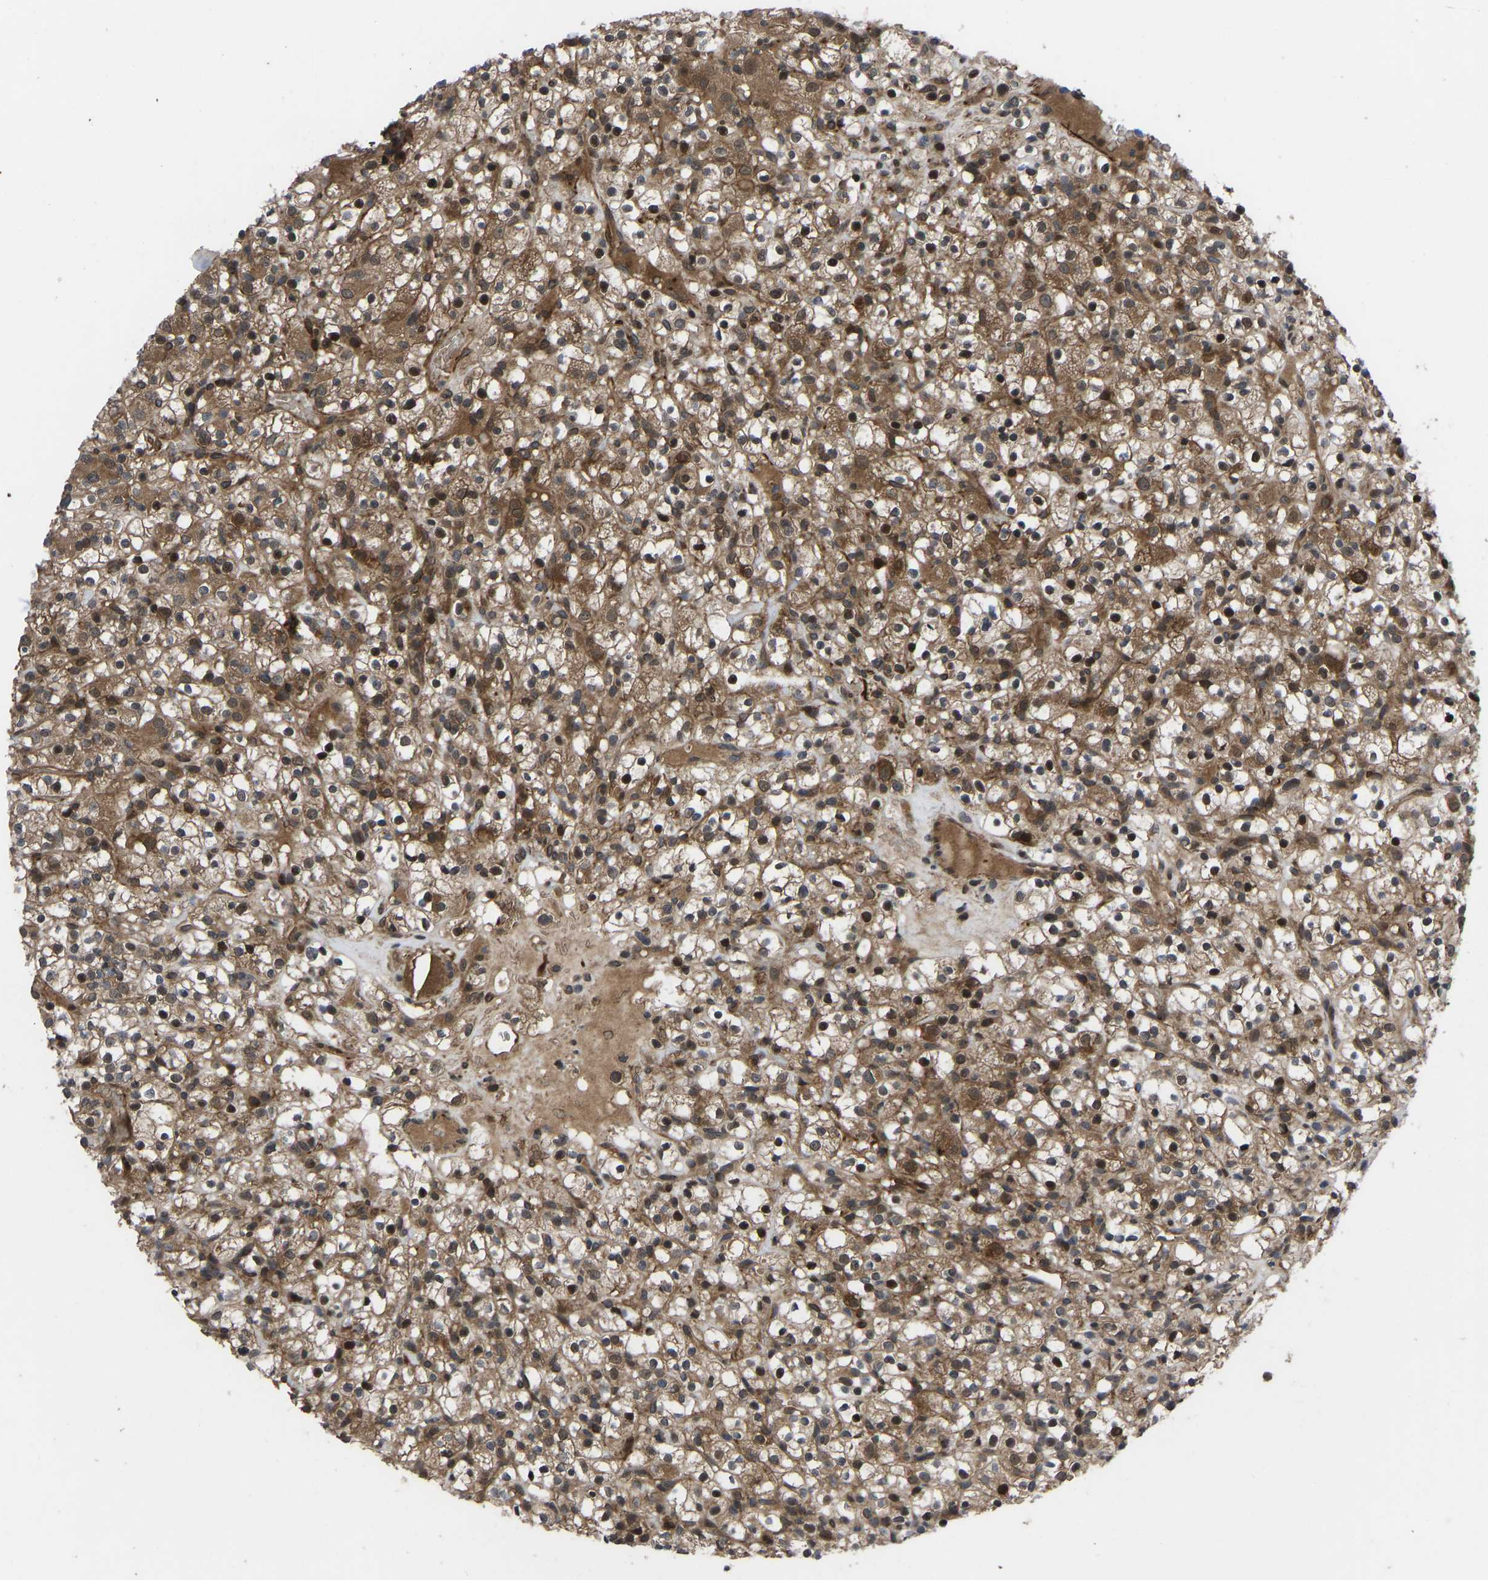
{"staining": {"intensity": "moderate", "quantity": ">75%", "location": "cytoplasmic/membranous,nuclear"}, "tissue": "renal cancer", "cell_type": "Tumor cells", "image_type": "cancer", "snomed": [{"axis": "morphology", "description": "Normal tissue, NOS"}, {"axis": "morphology", "description": "Adenocarcinoma, NOS"}, {"axis": "topography", "description": "Kidney"}], "caption": "Tumor cells reveal medium levels of moderate cytoplasmic/membranous and nuclear expression in about >75% of cells in human renal cancer (adenocarcinoma).", "gene": "CYP7B1", "patient": {"sex": "female", "age": 72}}